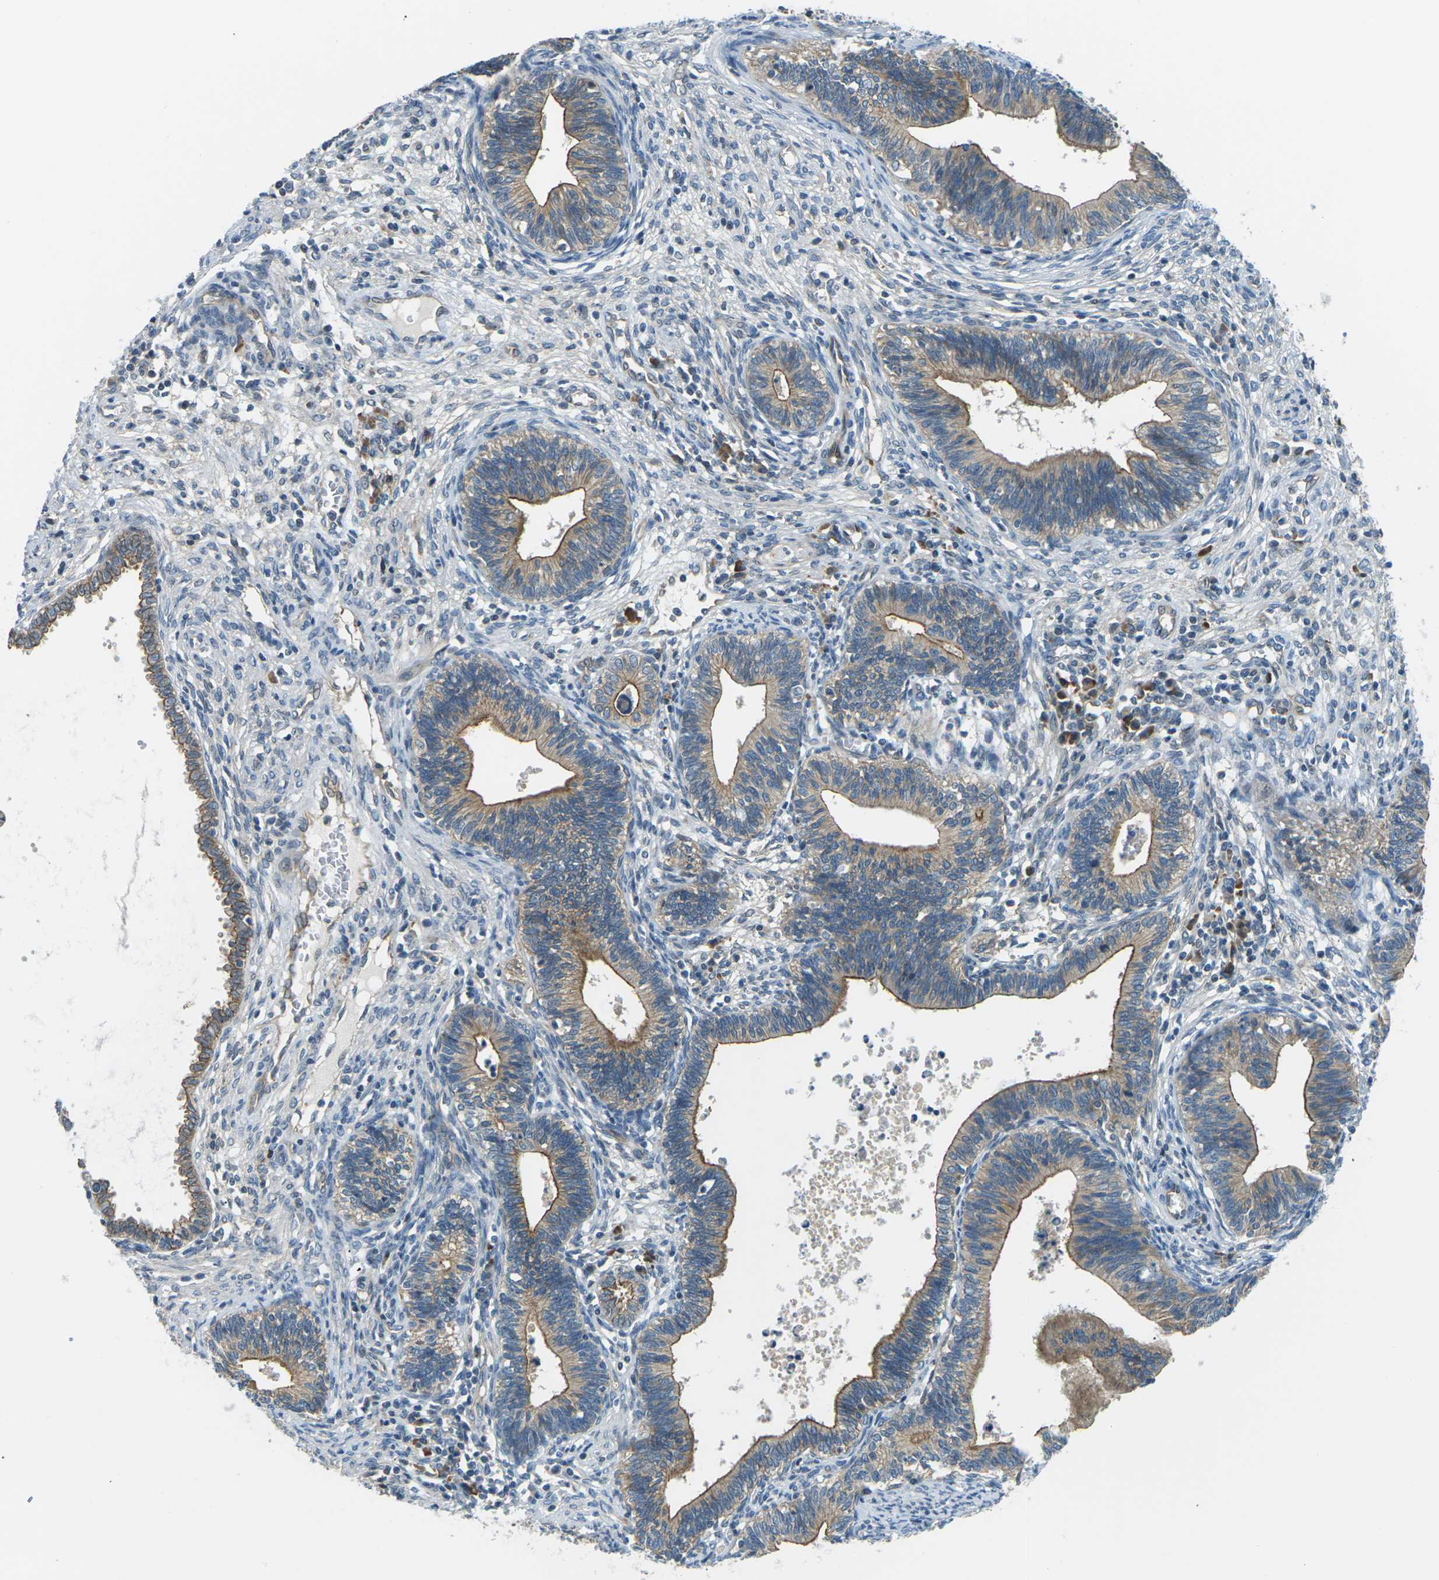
{"staining": {"intensity": "moderate", "quantity": ">75%", "location": "cytoplasmic/membranous"}, "tissue": "cervical cancer", "cell_type": "Tumor cells", "image_type": "cancer", "snomed": [{"axis": "morphology", "description": "Adenocarcinoma, NOS"}, {"axis": "topography", "description": "Cervix"}], "caption": "A brown stain labels moderate cytoplasmic/membranous expression of a protein in human cervical adenocarcinoma tumor cells.", "gene": "SLC13A3", "patient": {"sex": "female", "age": 44}}